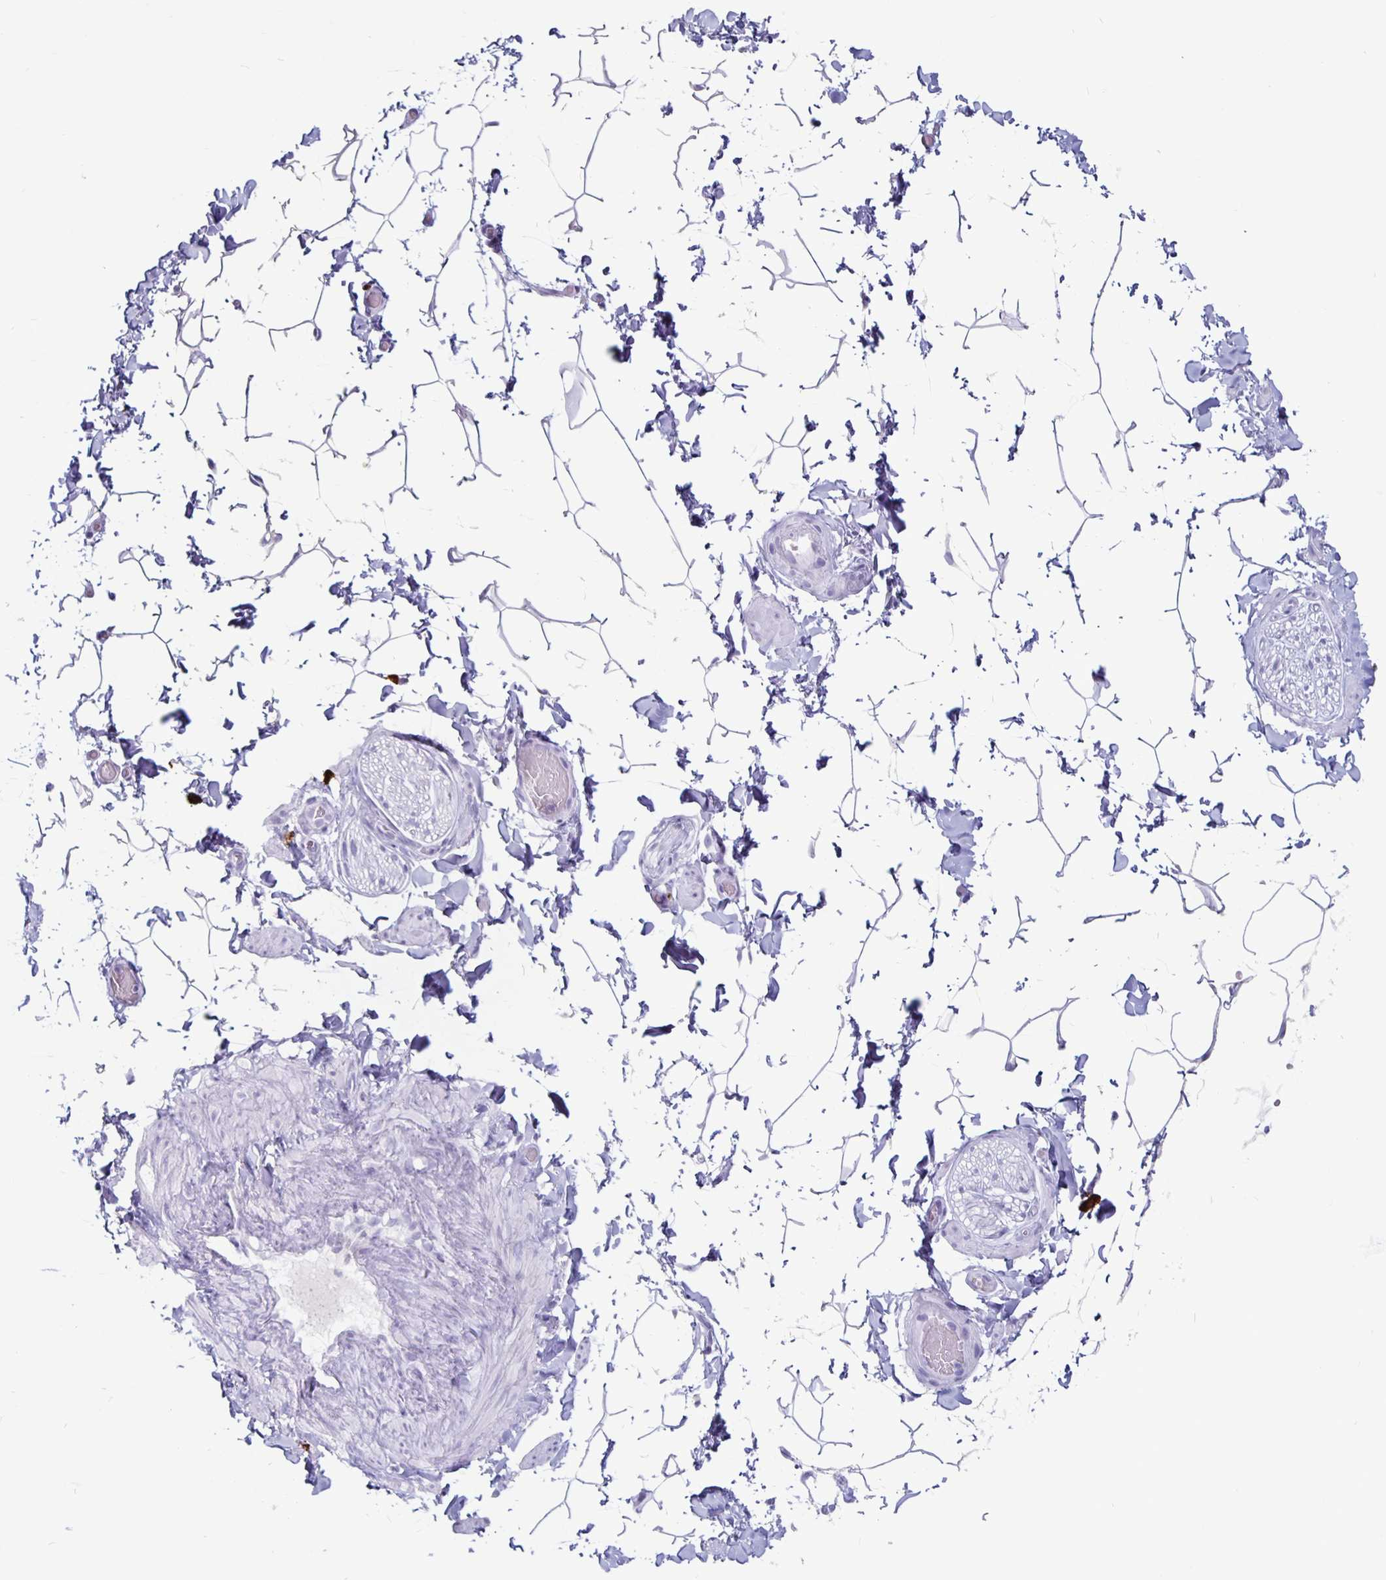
{"staining": {"intensity": "negative", "quantity": "none", "location": "none"}, "tissue": "adipose tissue", "cell_type": "Adipocytes", "image_type": "normal", "snomed": [{"axis": "morphology", "description": "Normal tissue, NOS"}, {"axis": "topography", "description": "Epididymis"}, {"axis": "topography", "description": "Peripheral nerve tissue"}], "caption": "Immunohistochemistry of normal human adipose tissue displays no expression in adipocytes. The staining was performed using DAB (3,3'-diaminobenzidine) to visualize the protein expression in brown, while the nuclei were stained in blue with hematoxylin (Magnification: 20x).", "gene": "GZMK", "patient": {"sex": "male", "age": 32}}